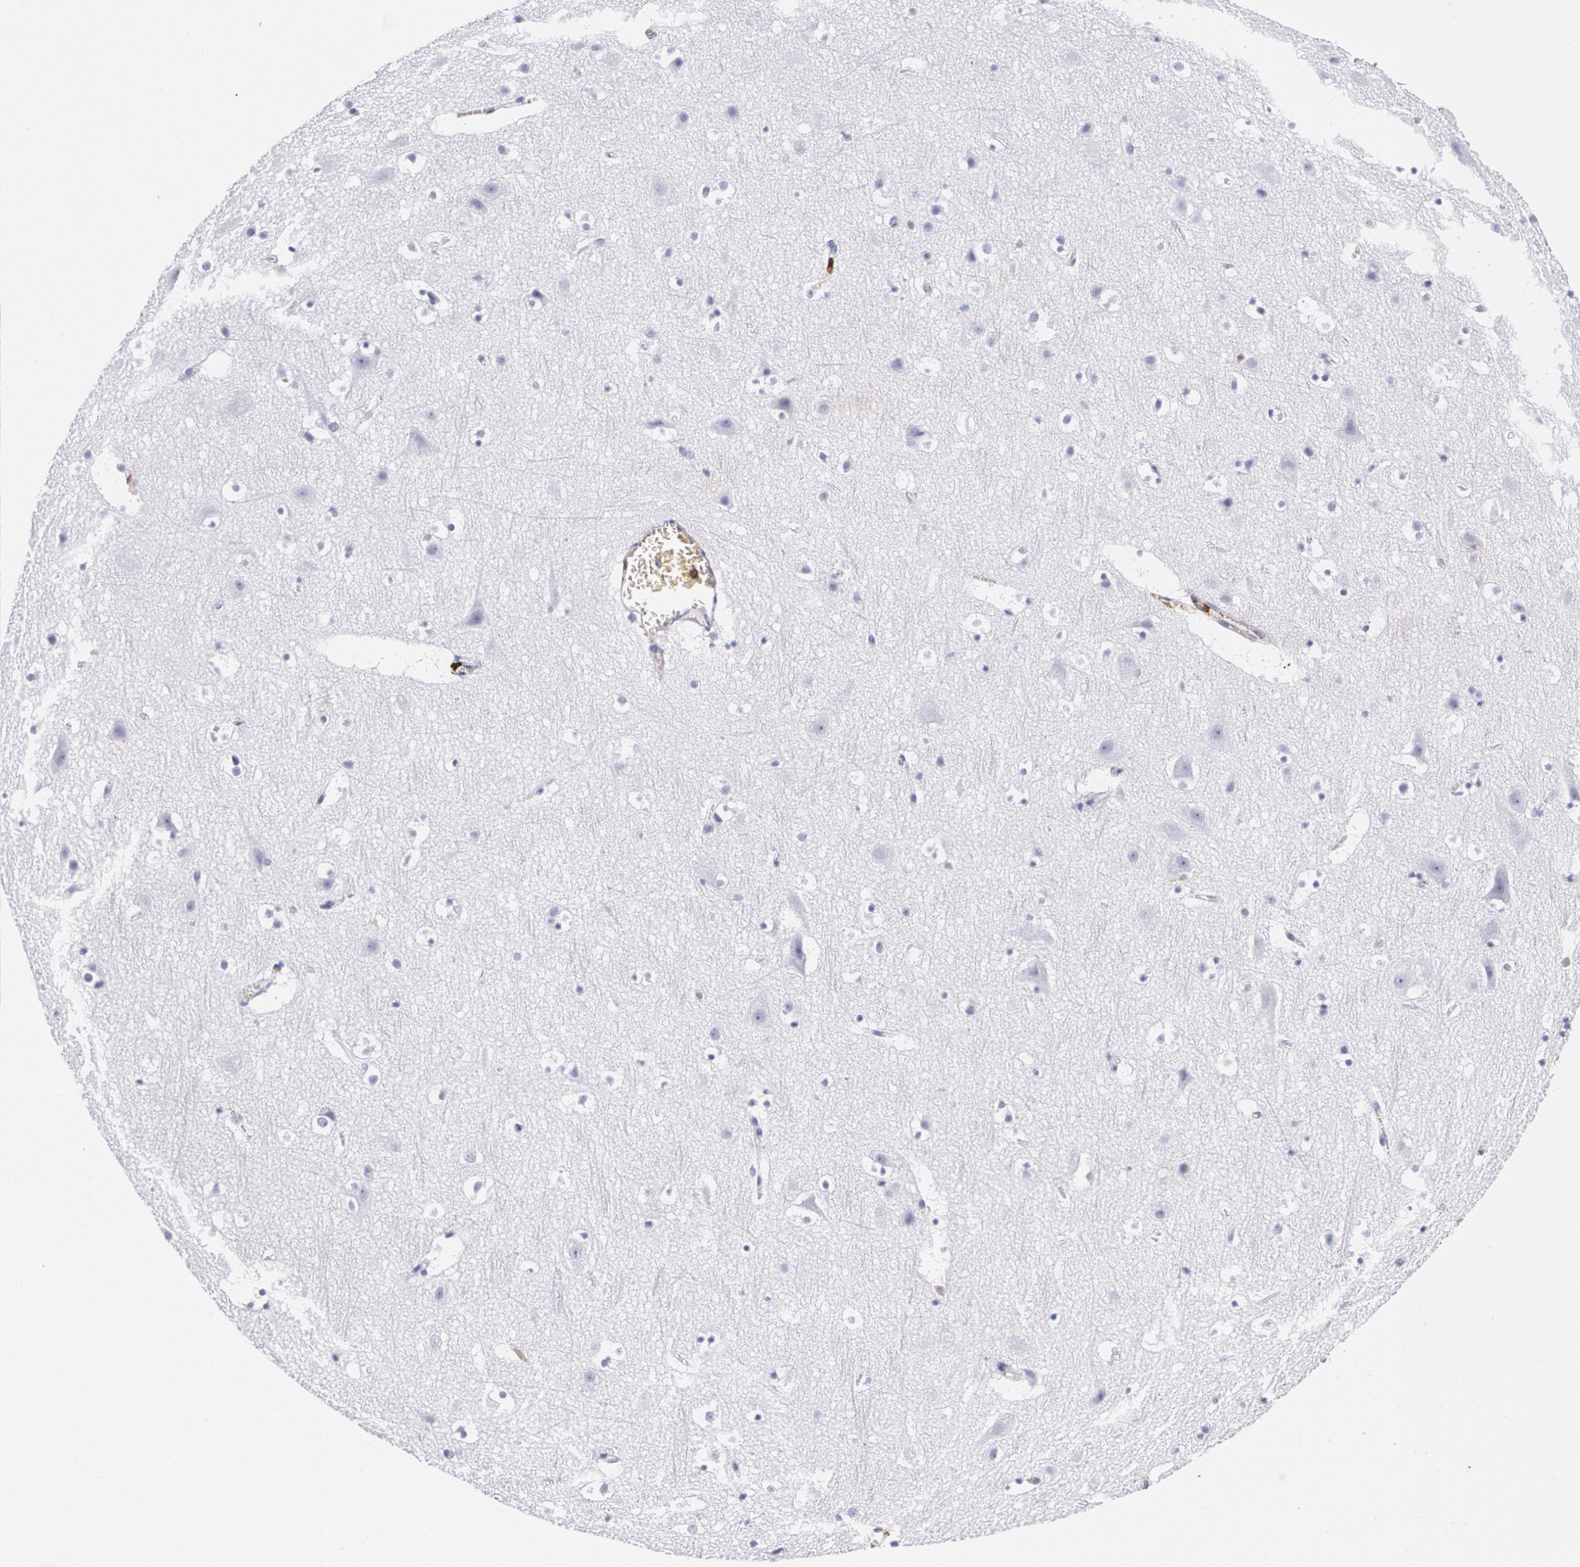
{"staining": {"intensity": "strong", "quantity": "<25%", "location": "cytoplasmic/membranous"}, "tissue": "cerebral cortex", "cell_type": "Endothelial cells", "image_type": "normal", "snomed": [{"axis": "morphology", "description": "Normal tissue, NOS"}, {"axis": "topography", "description": "Cerebral cortex"}], "caption": "A brown stain shows strong cytoplasmic/membranous positivity of a protein in endothelial cells of unremarkable cerebral cortex. The protein of interest is shown in brown color, while the nuclei are stained blue.", "gene": "HLA", "patient": {"sex": "male", "age": 45}}